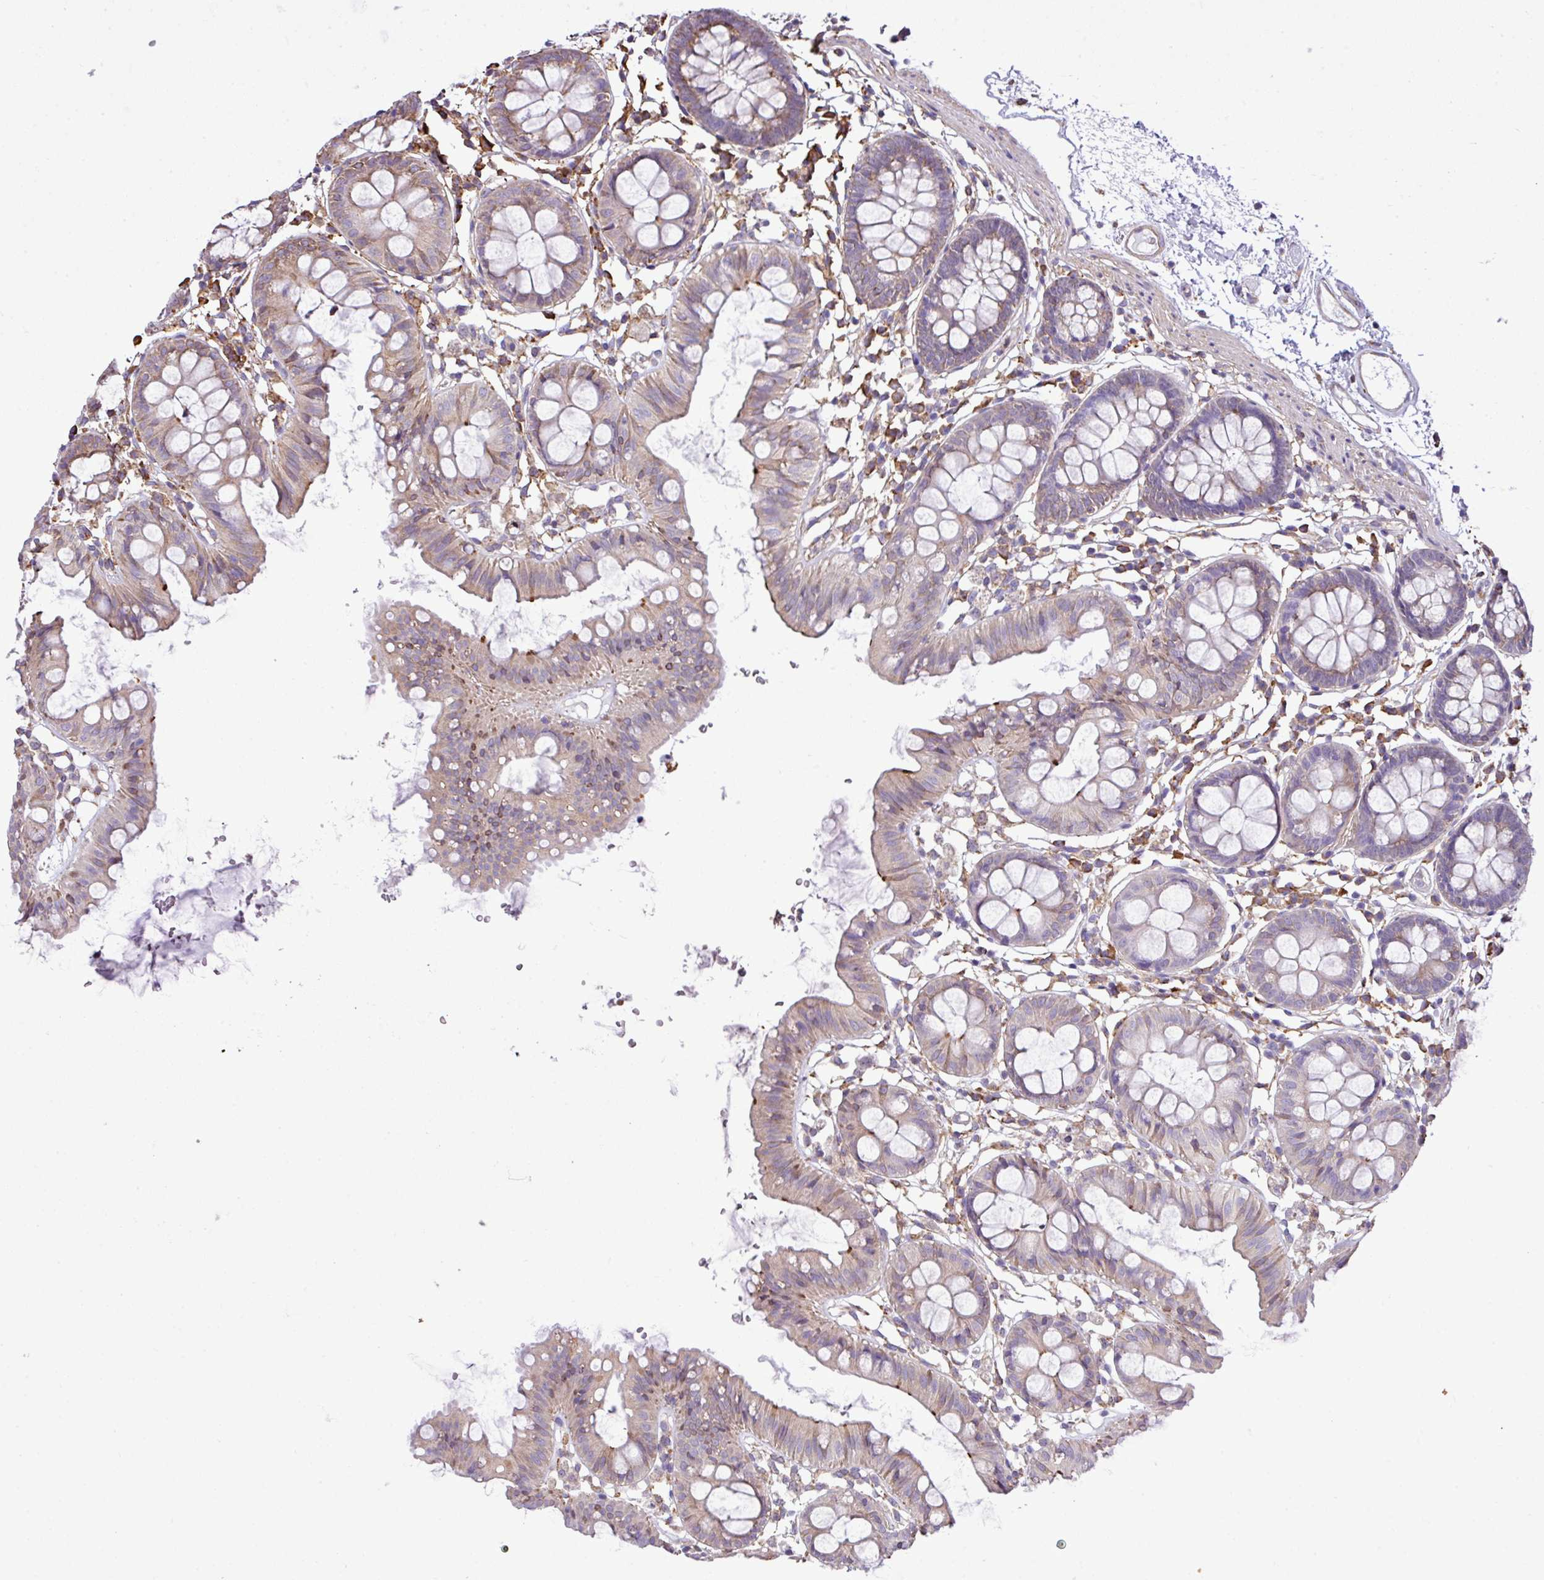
{"staining": {"intensity": "moderate", "quantity": "25%-75%", "location": "cytoplasmic/membranous"}, "tissue": "colon", "cell_type": "Endothelial cells", "image_type": "normal", "snomed": [{"axis": "morphology", "description": "Normal tissue, NOS"}, {"axis": "topography", "description": "Colon"}], "caption": "IHC histopathology image of normal human colon stained for a protein (brown), which displays medium levels of moderate cytoplasmic/membranous positivity in approximately 25%-75% of endothelial cells.", "gene": "ZSCAN5A", "patient": {"sex": "female", "age": 84}}